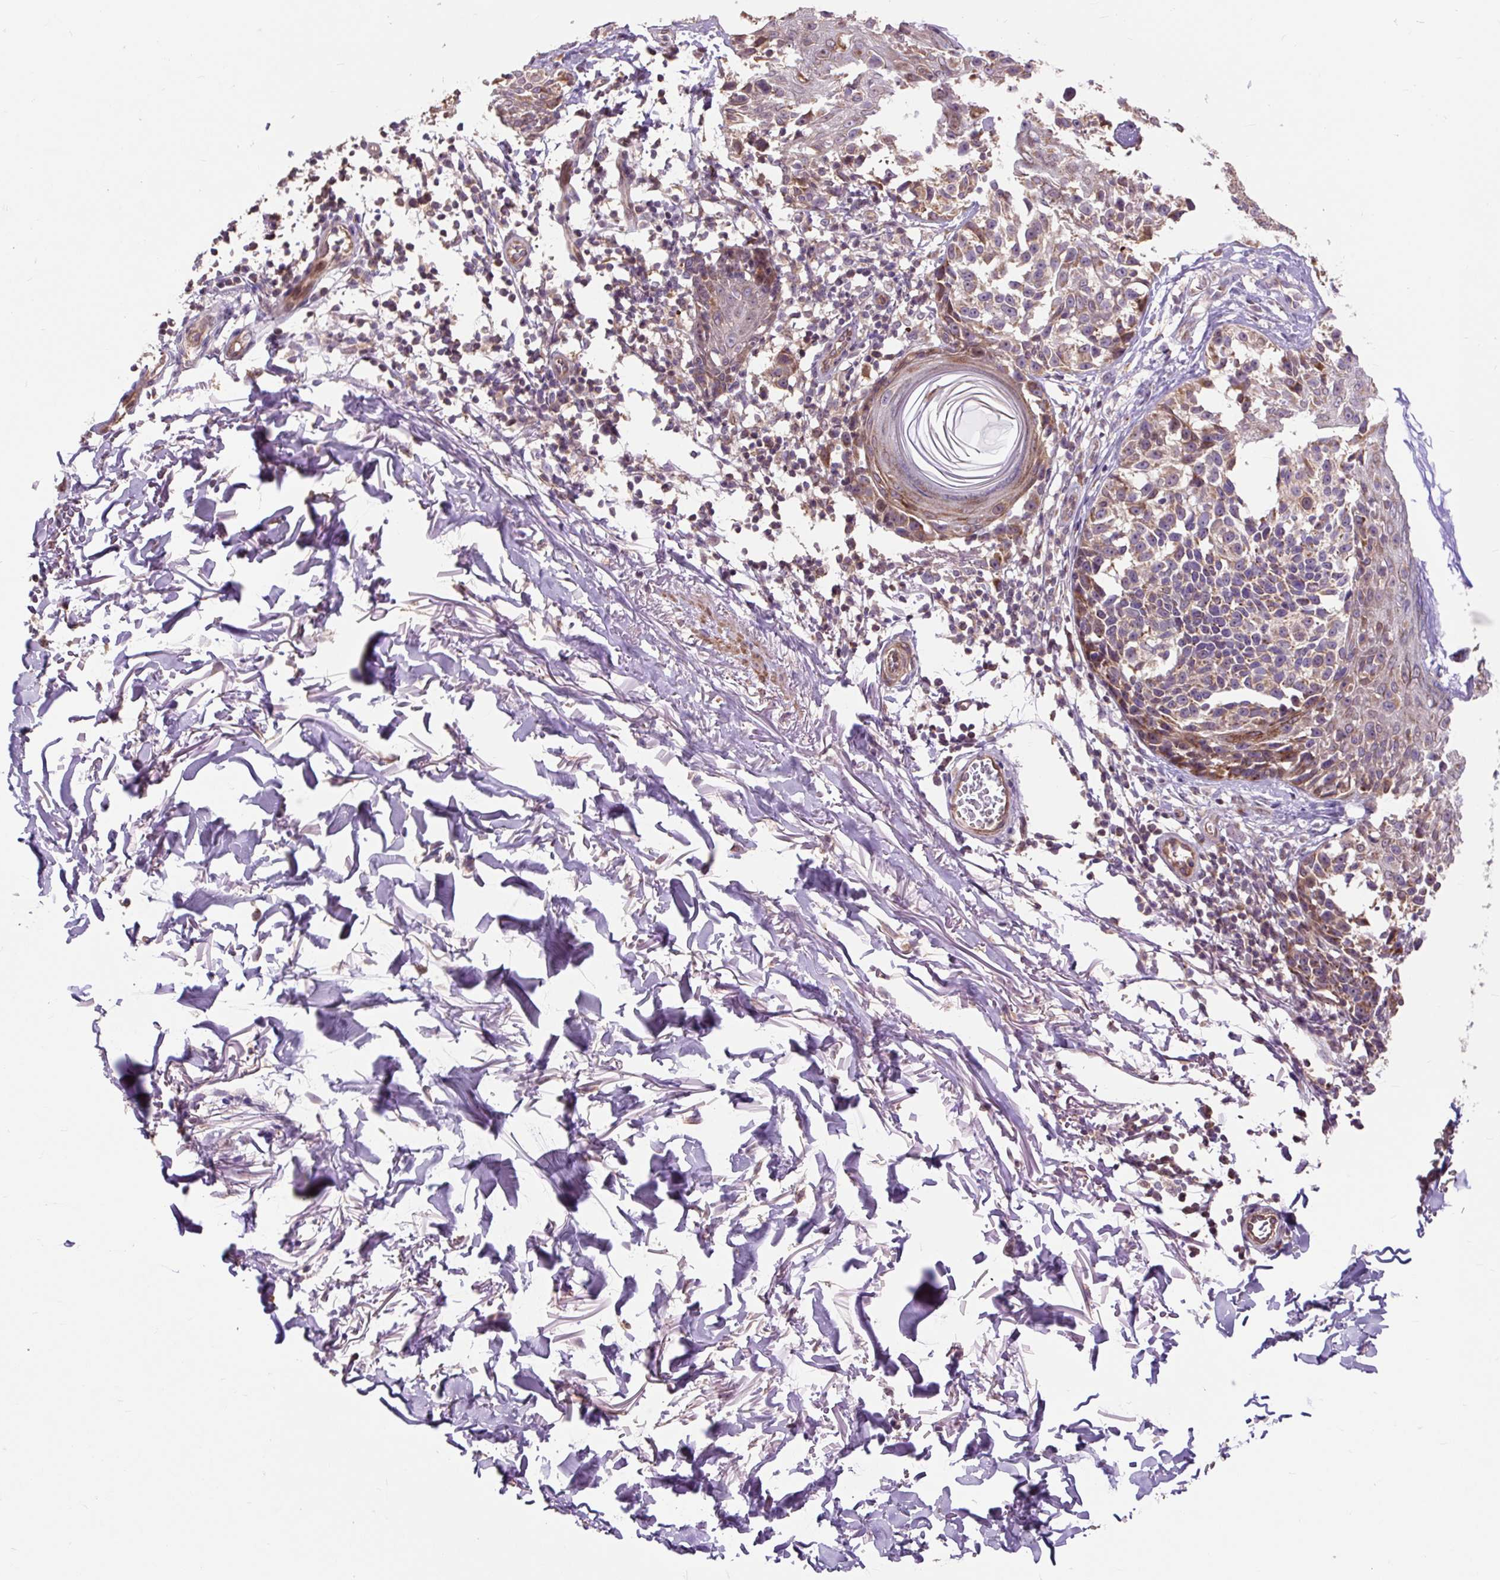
{"staining": {"intensity": "weak", "quantity": ">75%", "location": "cytoplasmic/membranous"}, "tissue": "melanoma", "cell_type": "Tumor cells", "image_type": "cancer", "snomed": [{"axis": "morphology", "description": "Malignant melanoma, NOS"}, {"axis": "topography", "description": "Skin"}], "caption": "The micrograph shows a brown stain indicating the presence of a protein in the cytoplasmic/membranous of tumor cells in melanoma.", "gene": "PRIMPOL", "patient": {"sex": "male", "age": 73}}